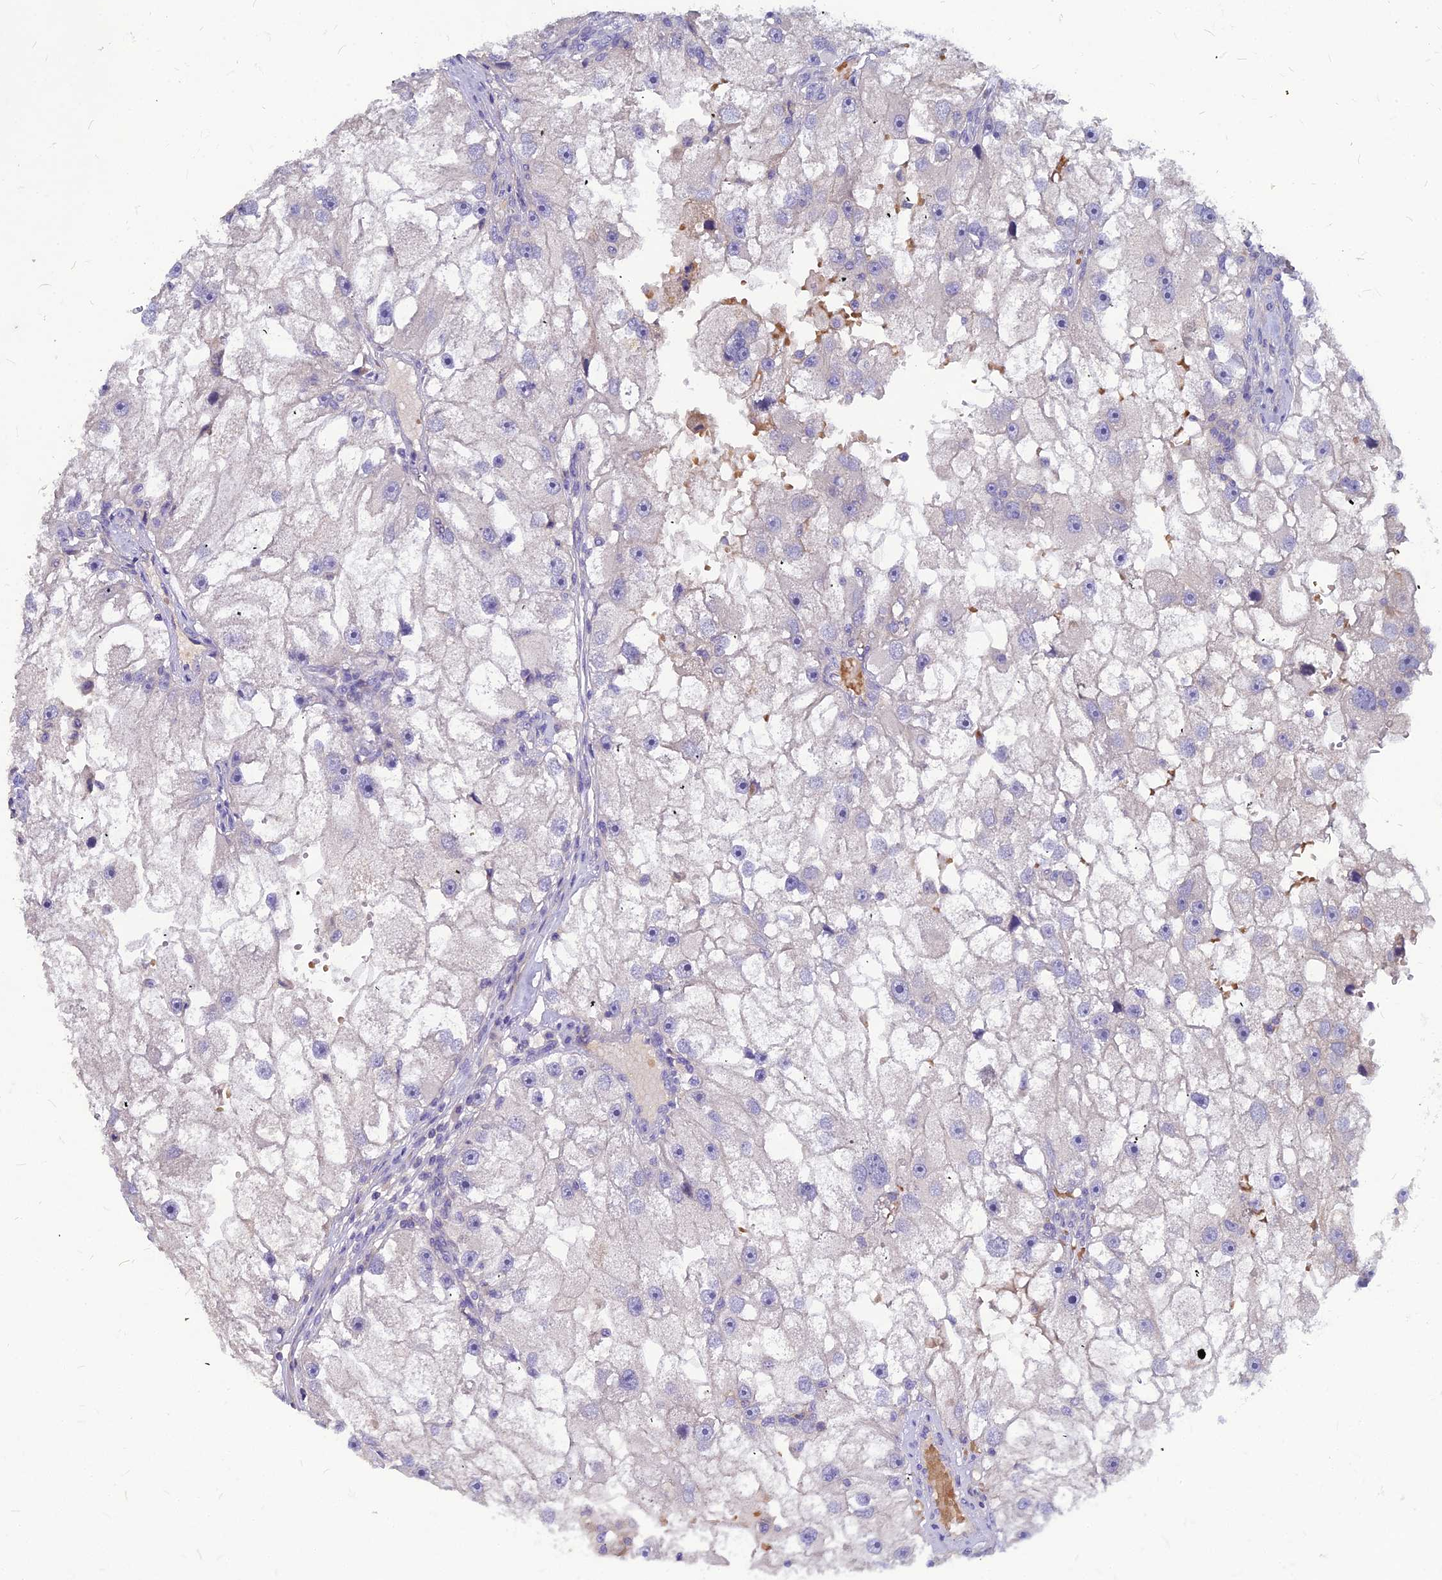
{"staining": {"intensity": "negative", "quantity": "none", "location": "none"}, "tissue": "renal cancer", "cell_type": "Tumor cells", "image_type": "cancer", "snomed": [{"axis": "morphology", "description": "Adenocarcinoma, NOS"}, {"axis": "topography", "description": "Kidney"}], "caption": "Immunohistochemical staining of adenocarcinoma (renal) shows no significant positivity in tumor cells. (Brightfield microscopy of DAB (3,3'-diaminobenzidine) immunohistochemistry (IHC) at high magnification).", "gene": "DMRTA1", "patient": {"sex": "male", "age": 63}}